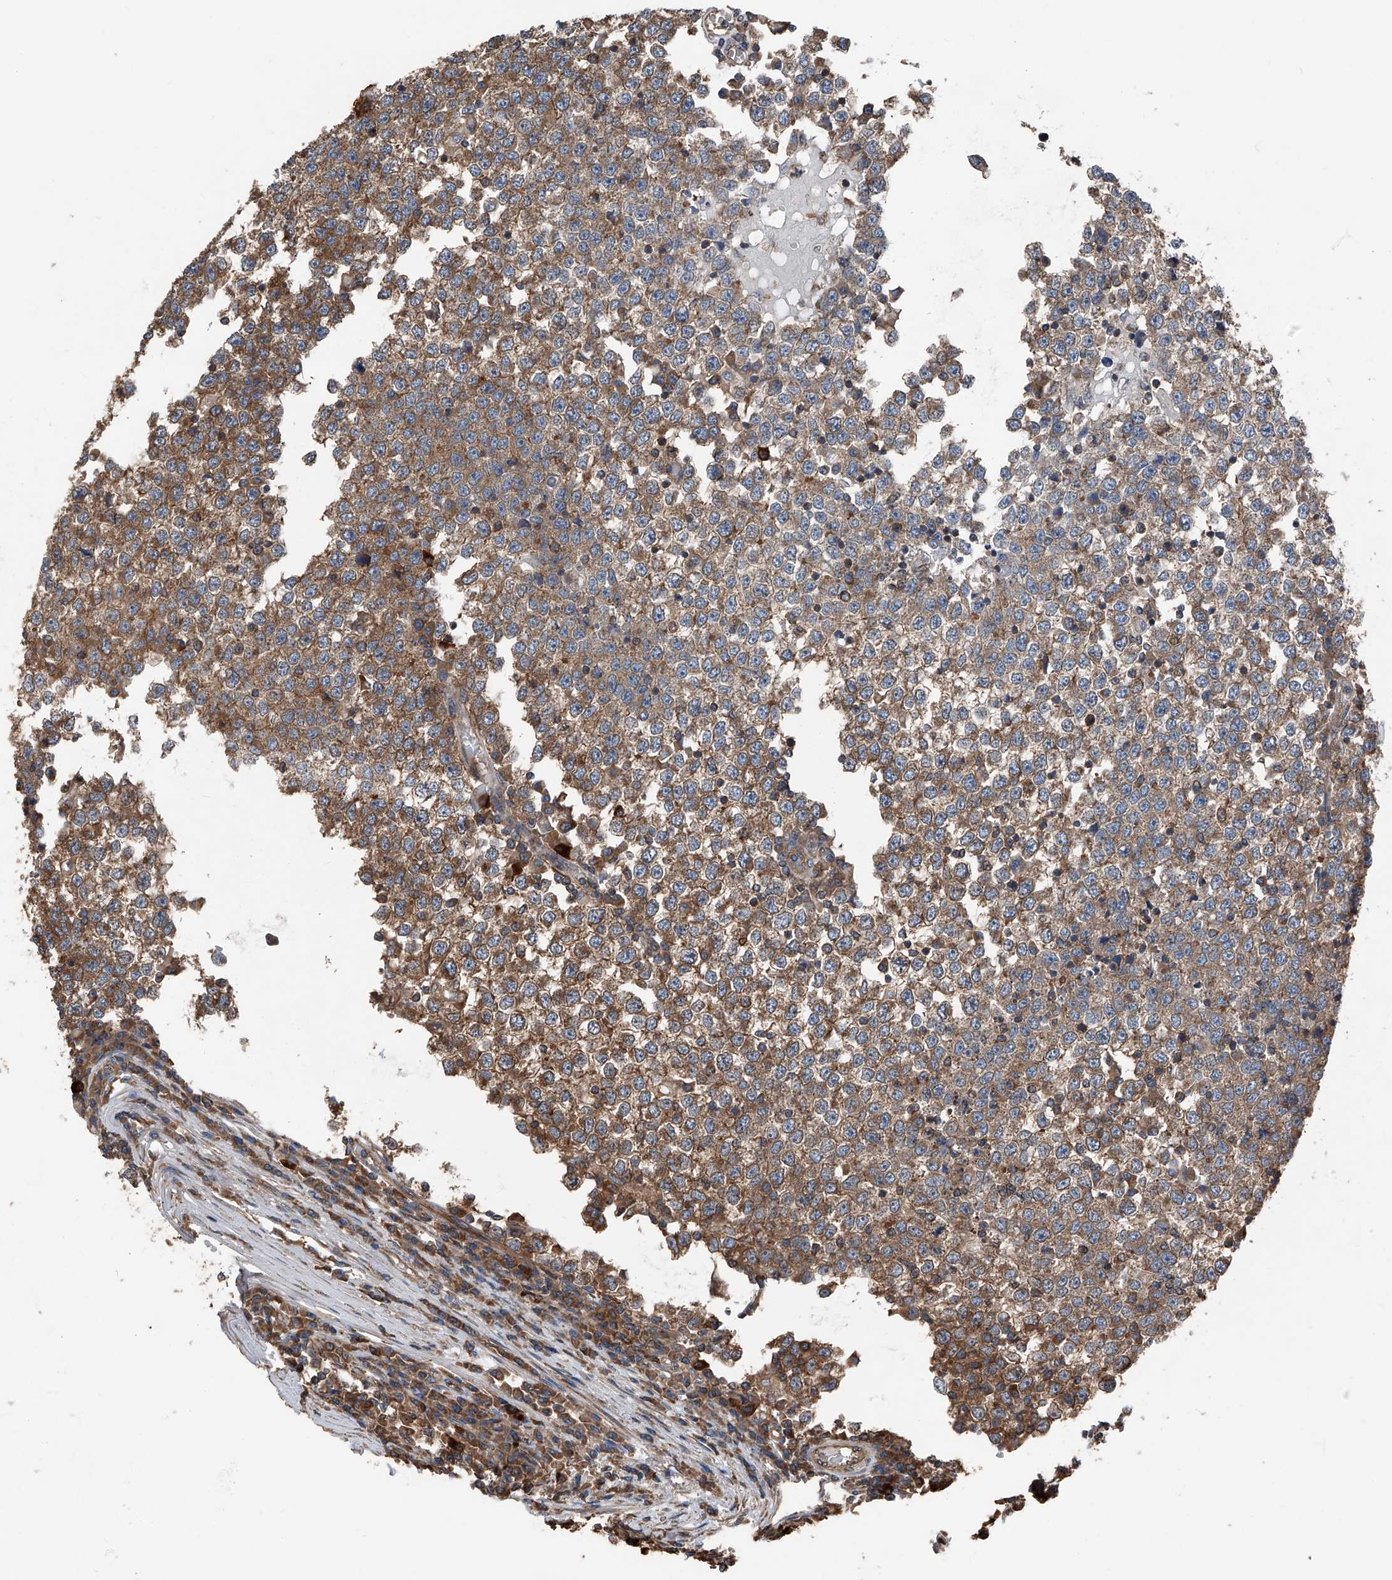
{"staining": {"intensity": "moderate", "quantity": ">75%", "location": "cytoplasmic/membranous"}, "tissue": "testis cancer", "cell_type": "Tumor cells", "image_type": "cancer", "snomed": [{"axis": "morphology", "description": "Seminoma, NOS"}, {"axis": "topography", "description": "Testis"}], "caption": "Immunohistochemistry (IHC) staining of seminoma (testis), which displays medium levels of moderate cytoplasmic/membranous positivity in approximately >75% of tumor cells indicating moderate cytoplasmic/membranous protein staining. The staining was performed using DAB (brown) for protein detection and nuclei were counterstained in hematoxylin (blue).", "gene": "KCNJ2", "patient": {"sex": "male", "age": 65}}